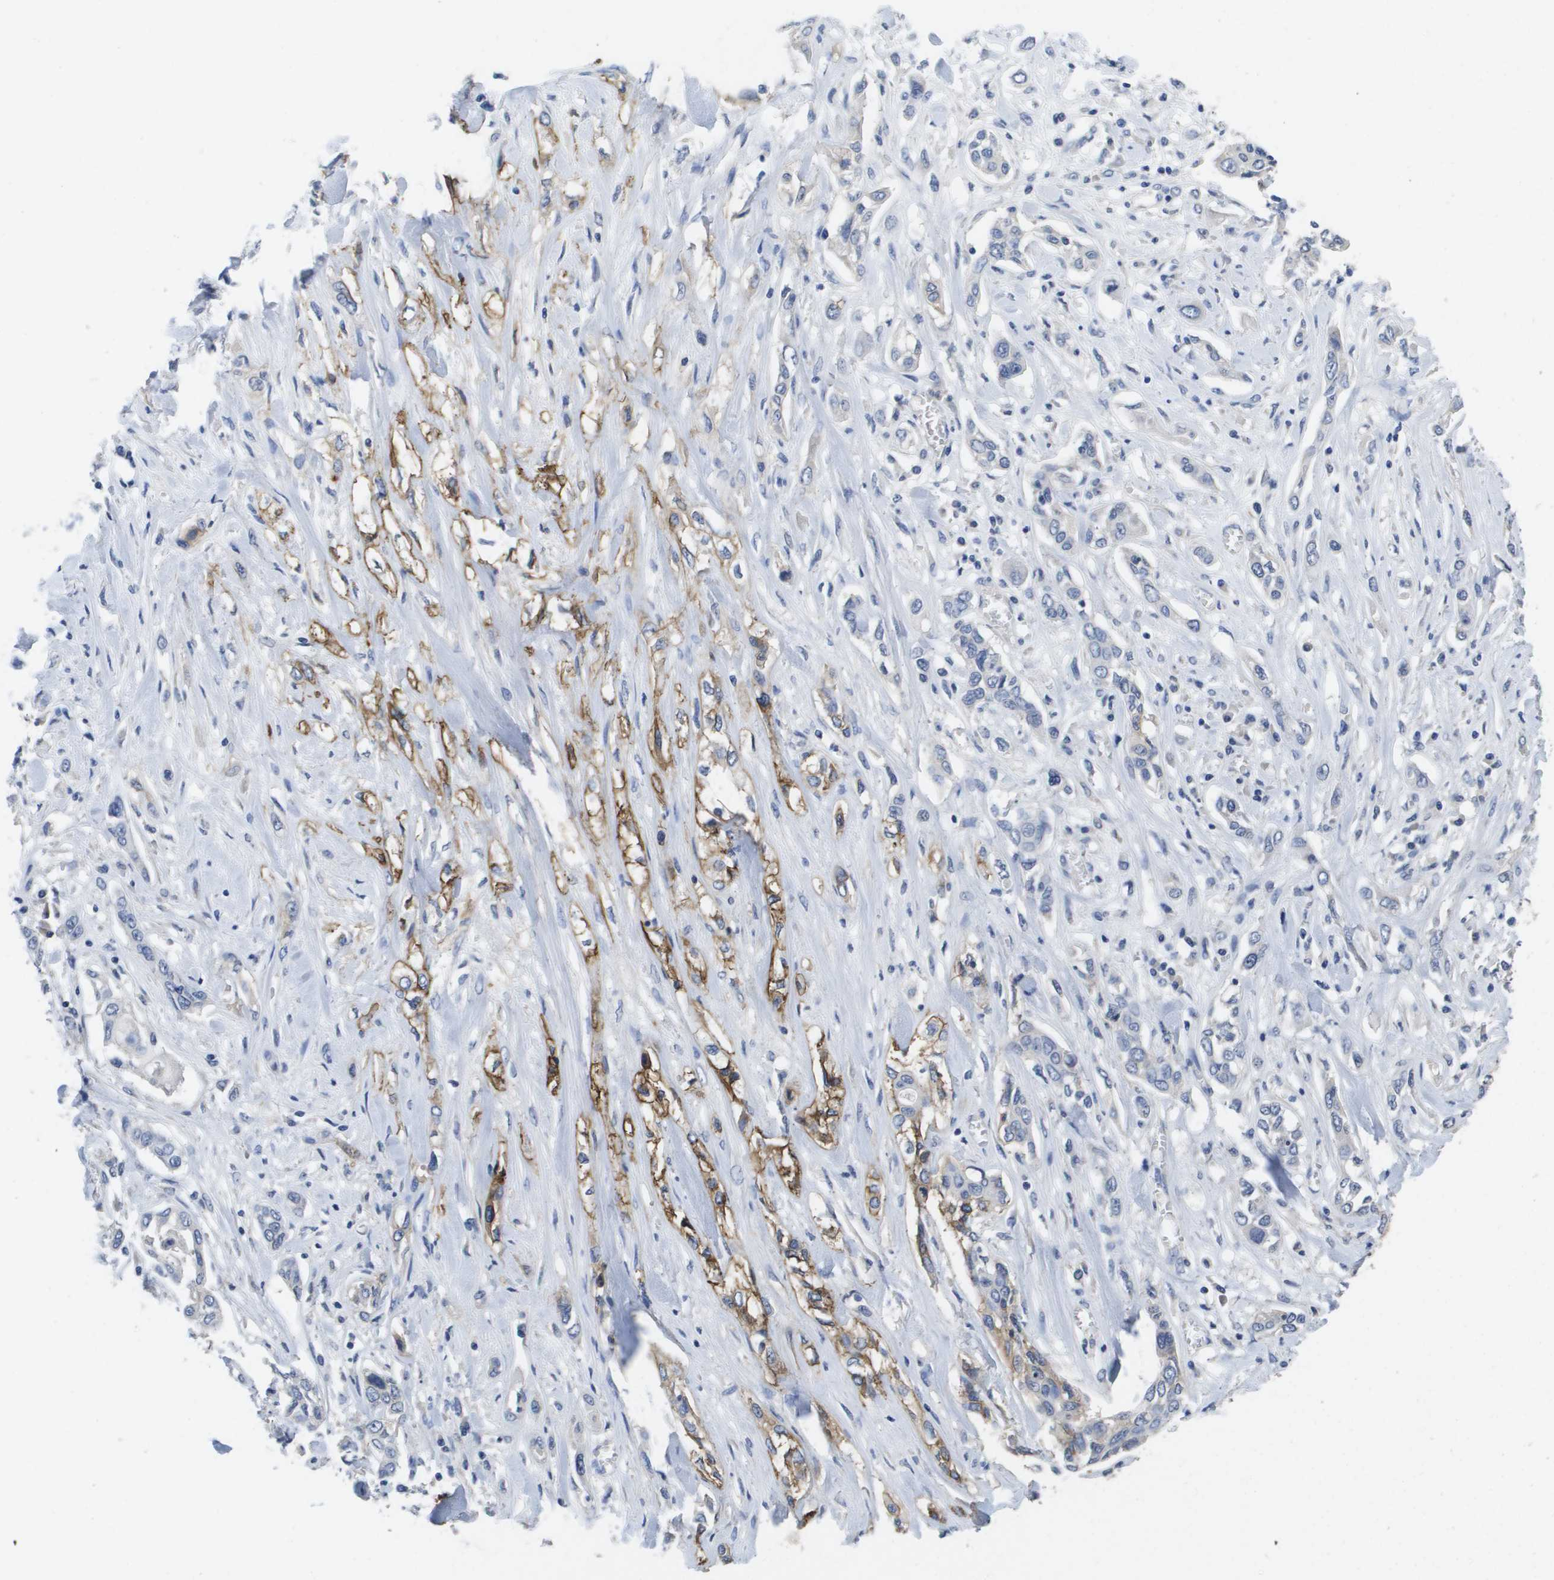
{"staining": {"intensity": "moderate", "quantity": "<25%", "location": "cytoplasmic/membranous"}, "tissue": "lung cancer", "cell_type": "Tumor cells", "image_type": "cancer", "snomed": [{"axis": "morphology", "description": "Squamous cell carcinoma, NOS"}, {"axis": "topography", "description": "Lung"}], "caption": "Protein positivity by immunohistochemistry displays moderate cytoplasmic/membranous expression in approximately <25% of tumor cells in squamous cell carcinoma (lung).", "gene": "CA9", "patient": {"sex": "male", "age": 71}}